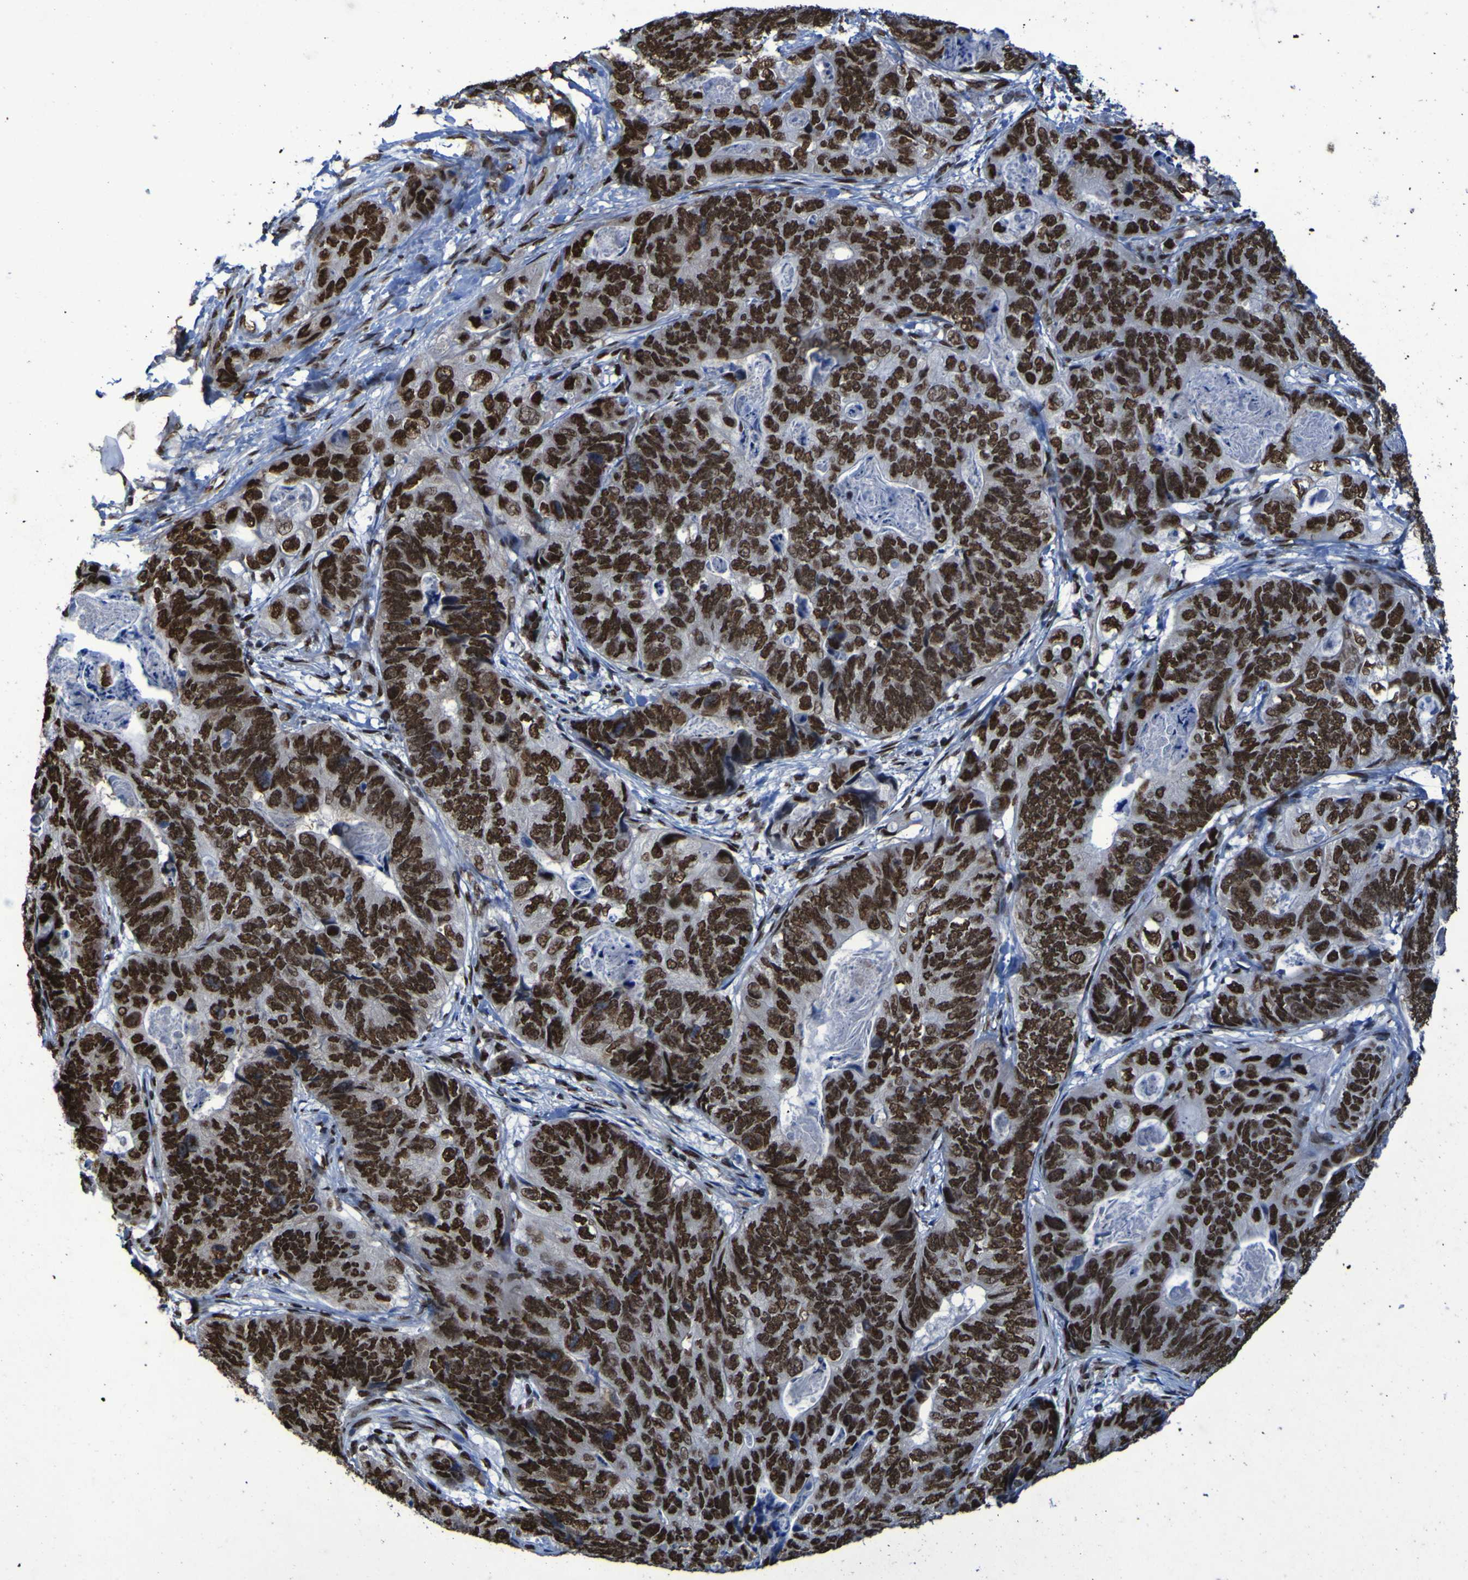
{"staining": {"intensity": "strong", "quantity": ">75%", "location": "nuclear"}, "tissue": "stomach cancer", "cell_type": "Tumor cells", "image_type": "cancer", "snomed": [{"axis": "morphology", "description": "Adenocarcinoma, NOS"}, {"axis": "topography", "description": "Stomach"}], "caption": "Strong nuclear protein staining is identified in approximately >75% of tumor cells in stomach adenocarcinoma.", "gene": "HNRNPR", "patient": {"sex": "female", "age": 89}}